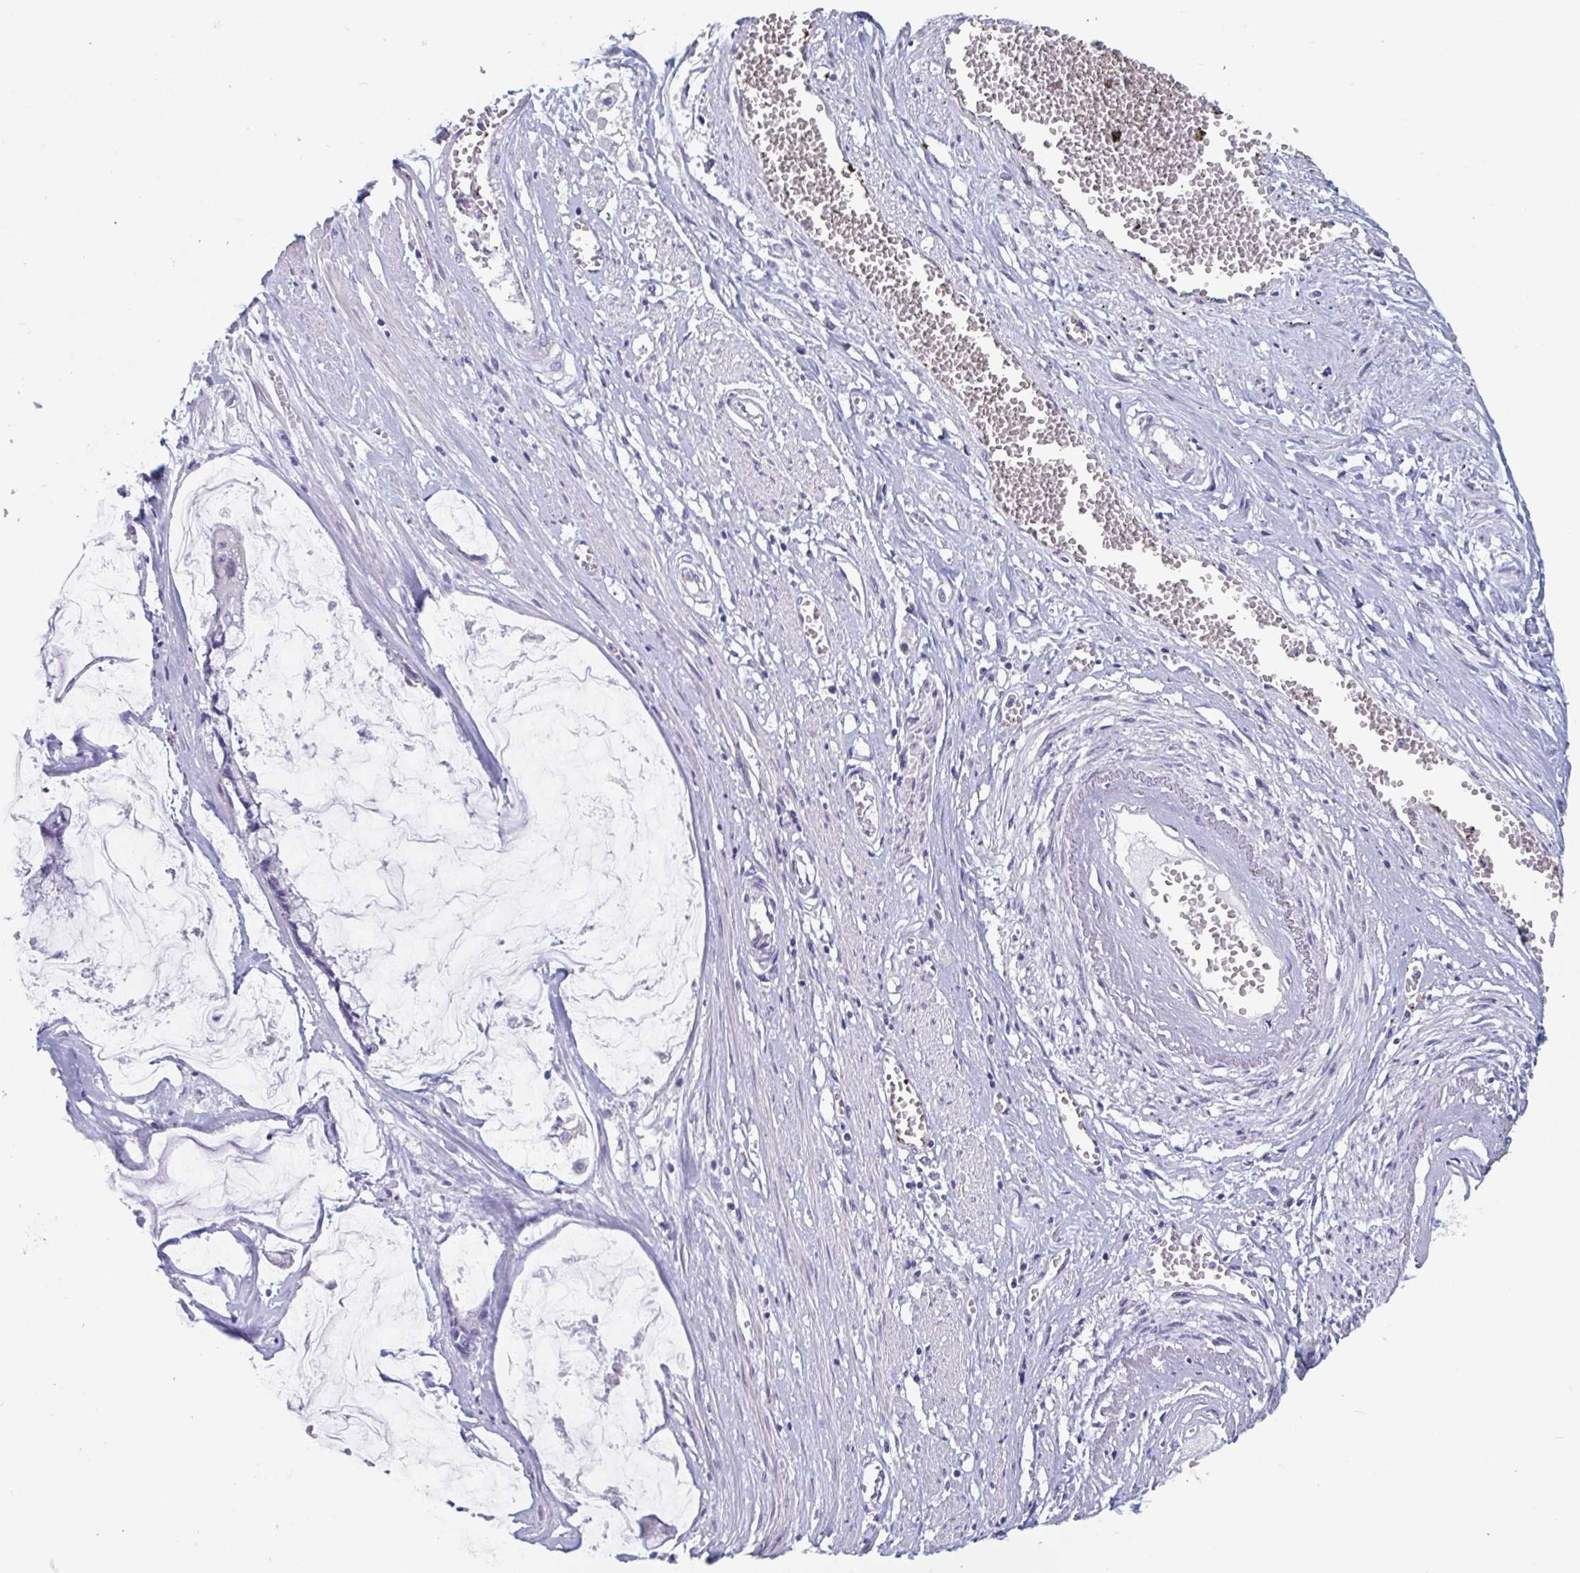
{"staining": {"intensity": "negative", "quantity": "none", "location": "none"}, "tissue": "ovarian cancer", "cell_type": "Tumor cells", "image_type": "cancer", "snomed": [{"axis": "morphology", "description": "Cystadenocarcinoma, mucinous, NOS"}, {"axis": "topography", "description": "Ovary"}], "caption": "Immunohistochemistry of human mucinous cystadenocarcinoma (ovarian) reveals no expression in tumor cells.", "gene": "ABHD16A", "patient": {"sex": "female", "age": 90}}